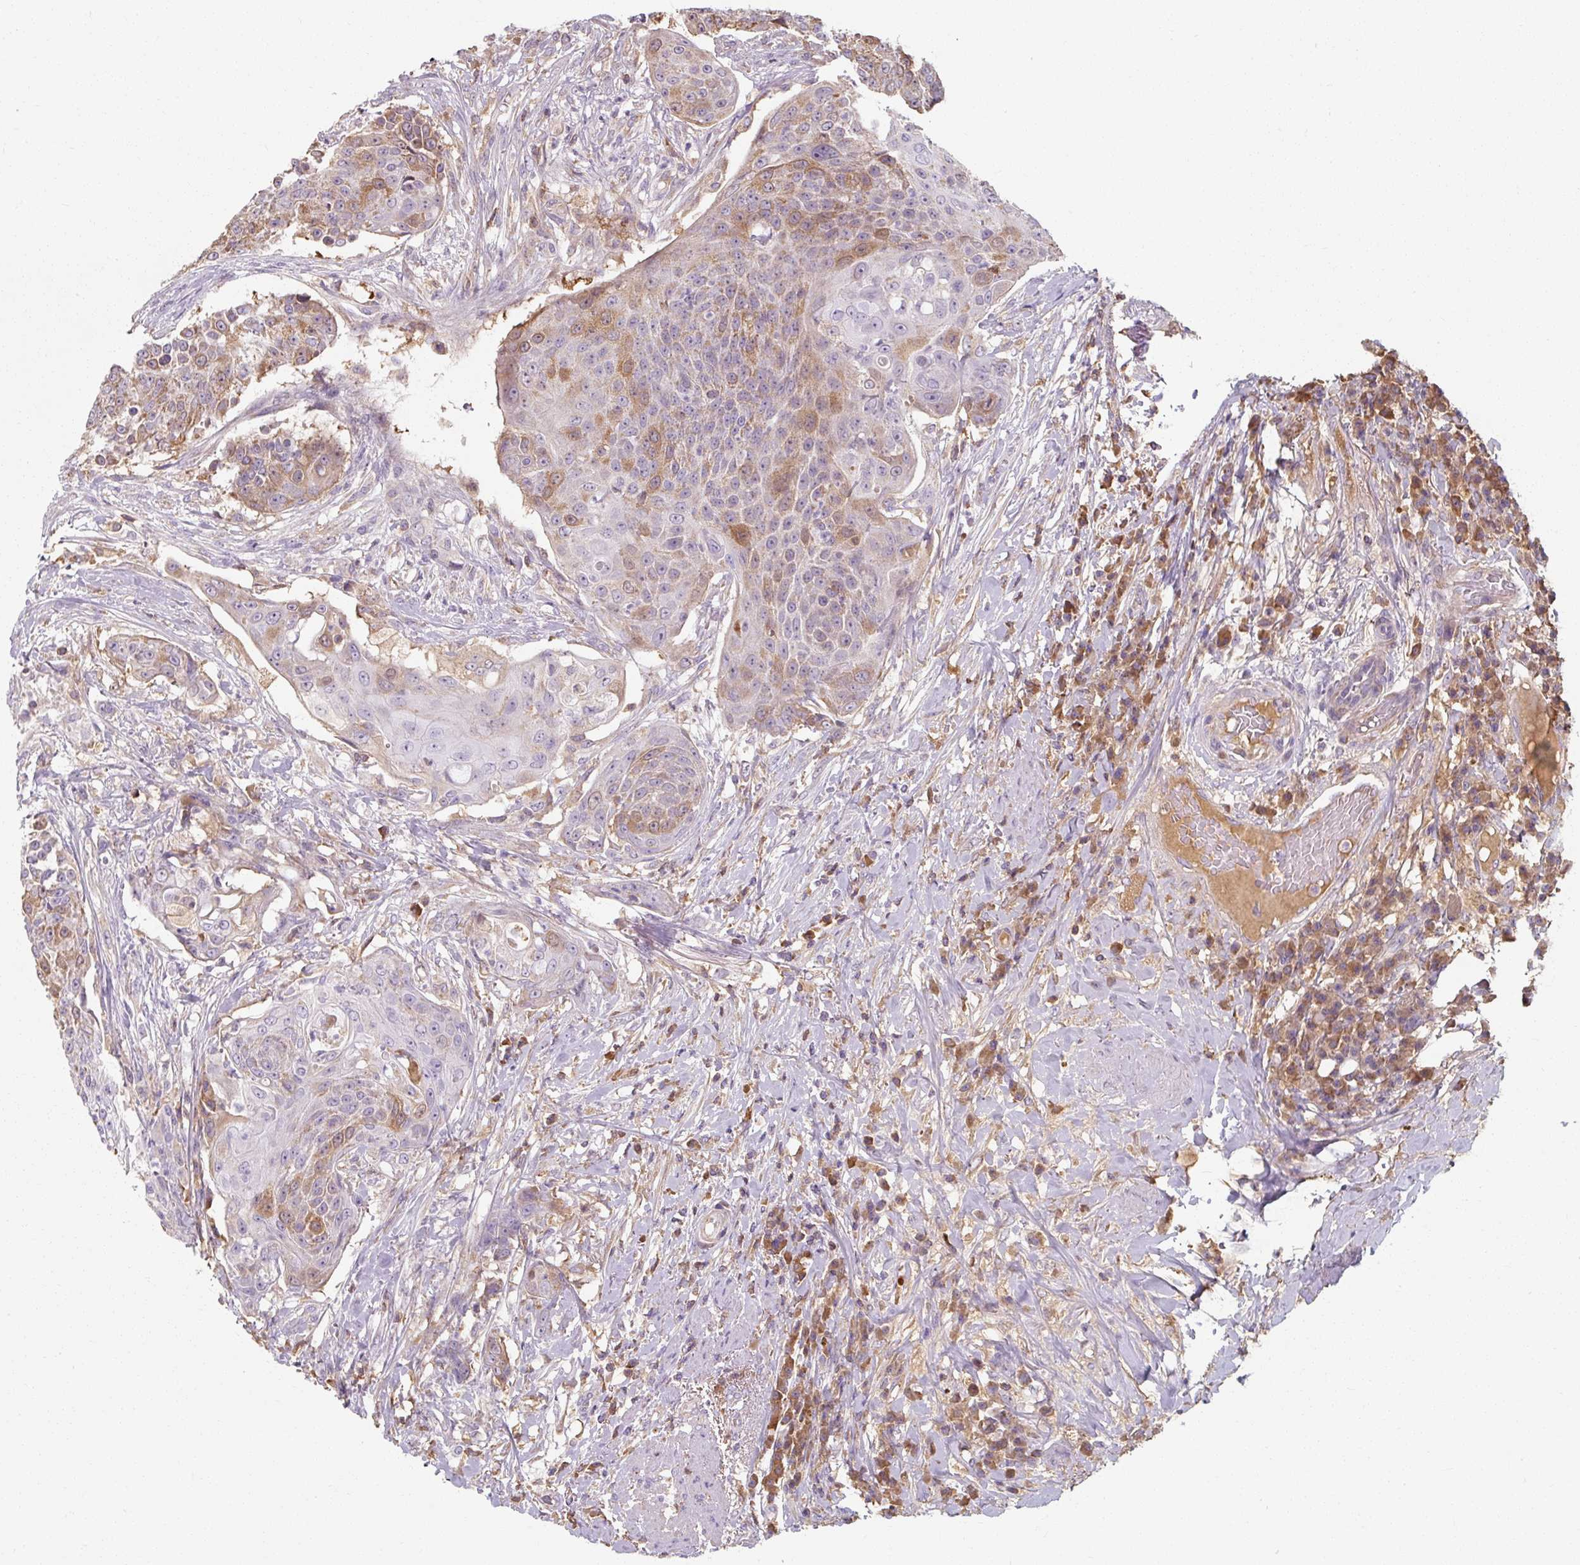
{"staining": {"intensity": "moderate", "quantity": "<25%", "location": "cytoplasmic/membranous"}, "tissue": "urothelial cancer", "cell_type": "Tumor cells", "image_type": "cancer", "snomed": [{"axis": "morphology", "description": "Urothelial carcinoma, High grade"}, {"axis": "topography", "description": "Urinary bladder"}], "caption": "This photomicrograph reveals immunohistochemistry staining of urothelial cancer, with low moderate cytoplasmic/membranous expression in approximately <25% of tumor cells.", "gene": "TSEN54", "patient": {"sex": "female", "age": 63}}